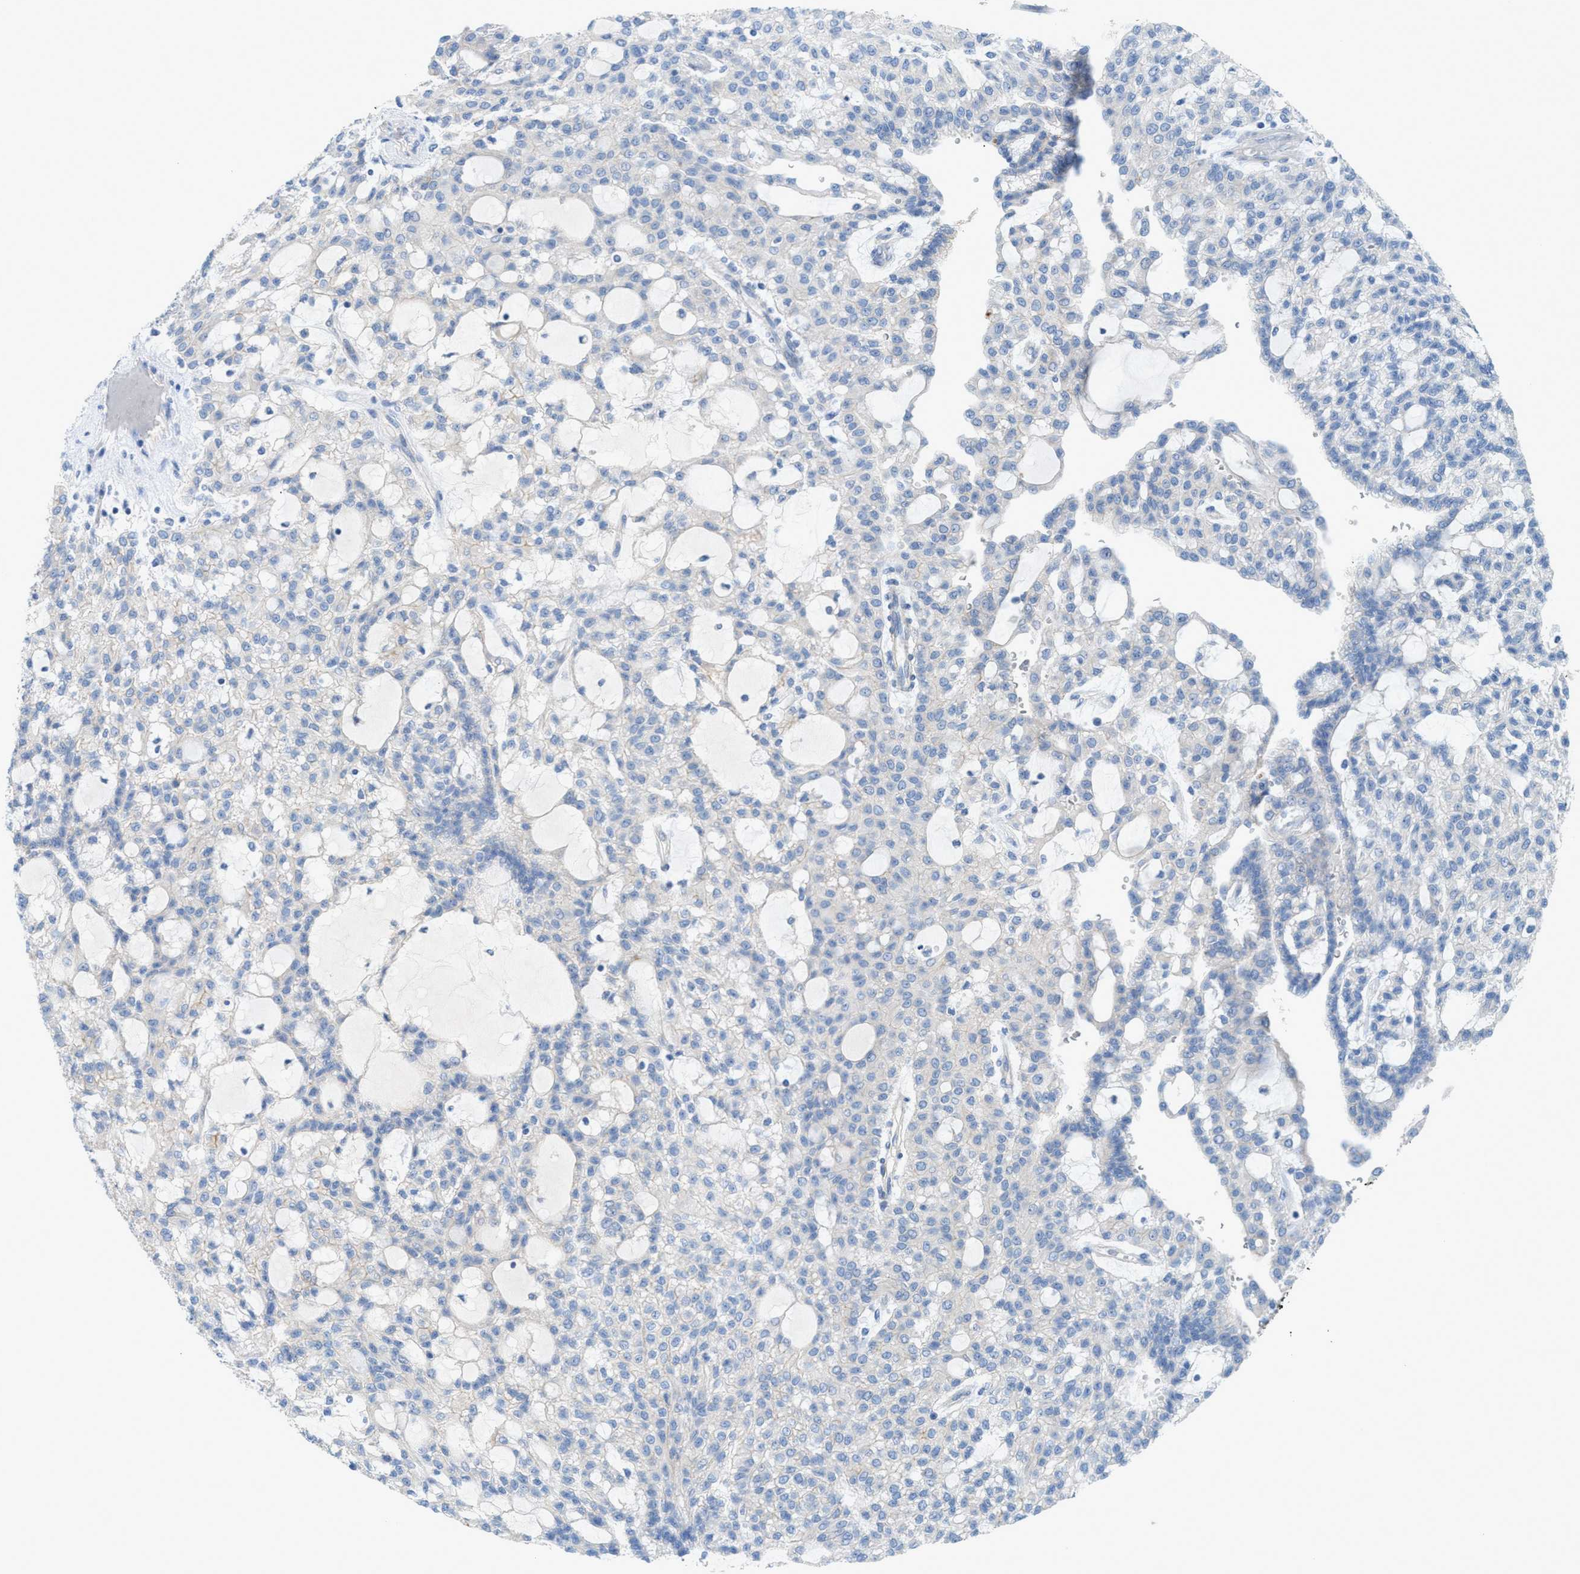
{"staining": {"intensity": "negative", "quantity": "none", "location": "none"}, "tissue": "renal cancer", "cell_type": "Tumor cells", "image_type": "cancer", "snomed": [{"axis": "morphology", "description": "Adenocarcinoma, NOS"}, {"axis": "topography", "description": "Kidney"}], "caption": "This is an immunohistochemistry (IHC) image of adenocarcinoma (renal). There is no expression in tumor cells.", "gene": "CMTM1", "patient": {"sex": "male", "age": 63}}